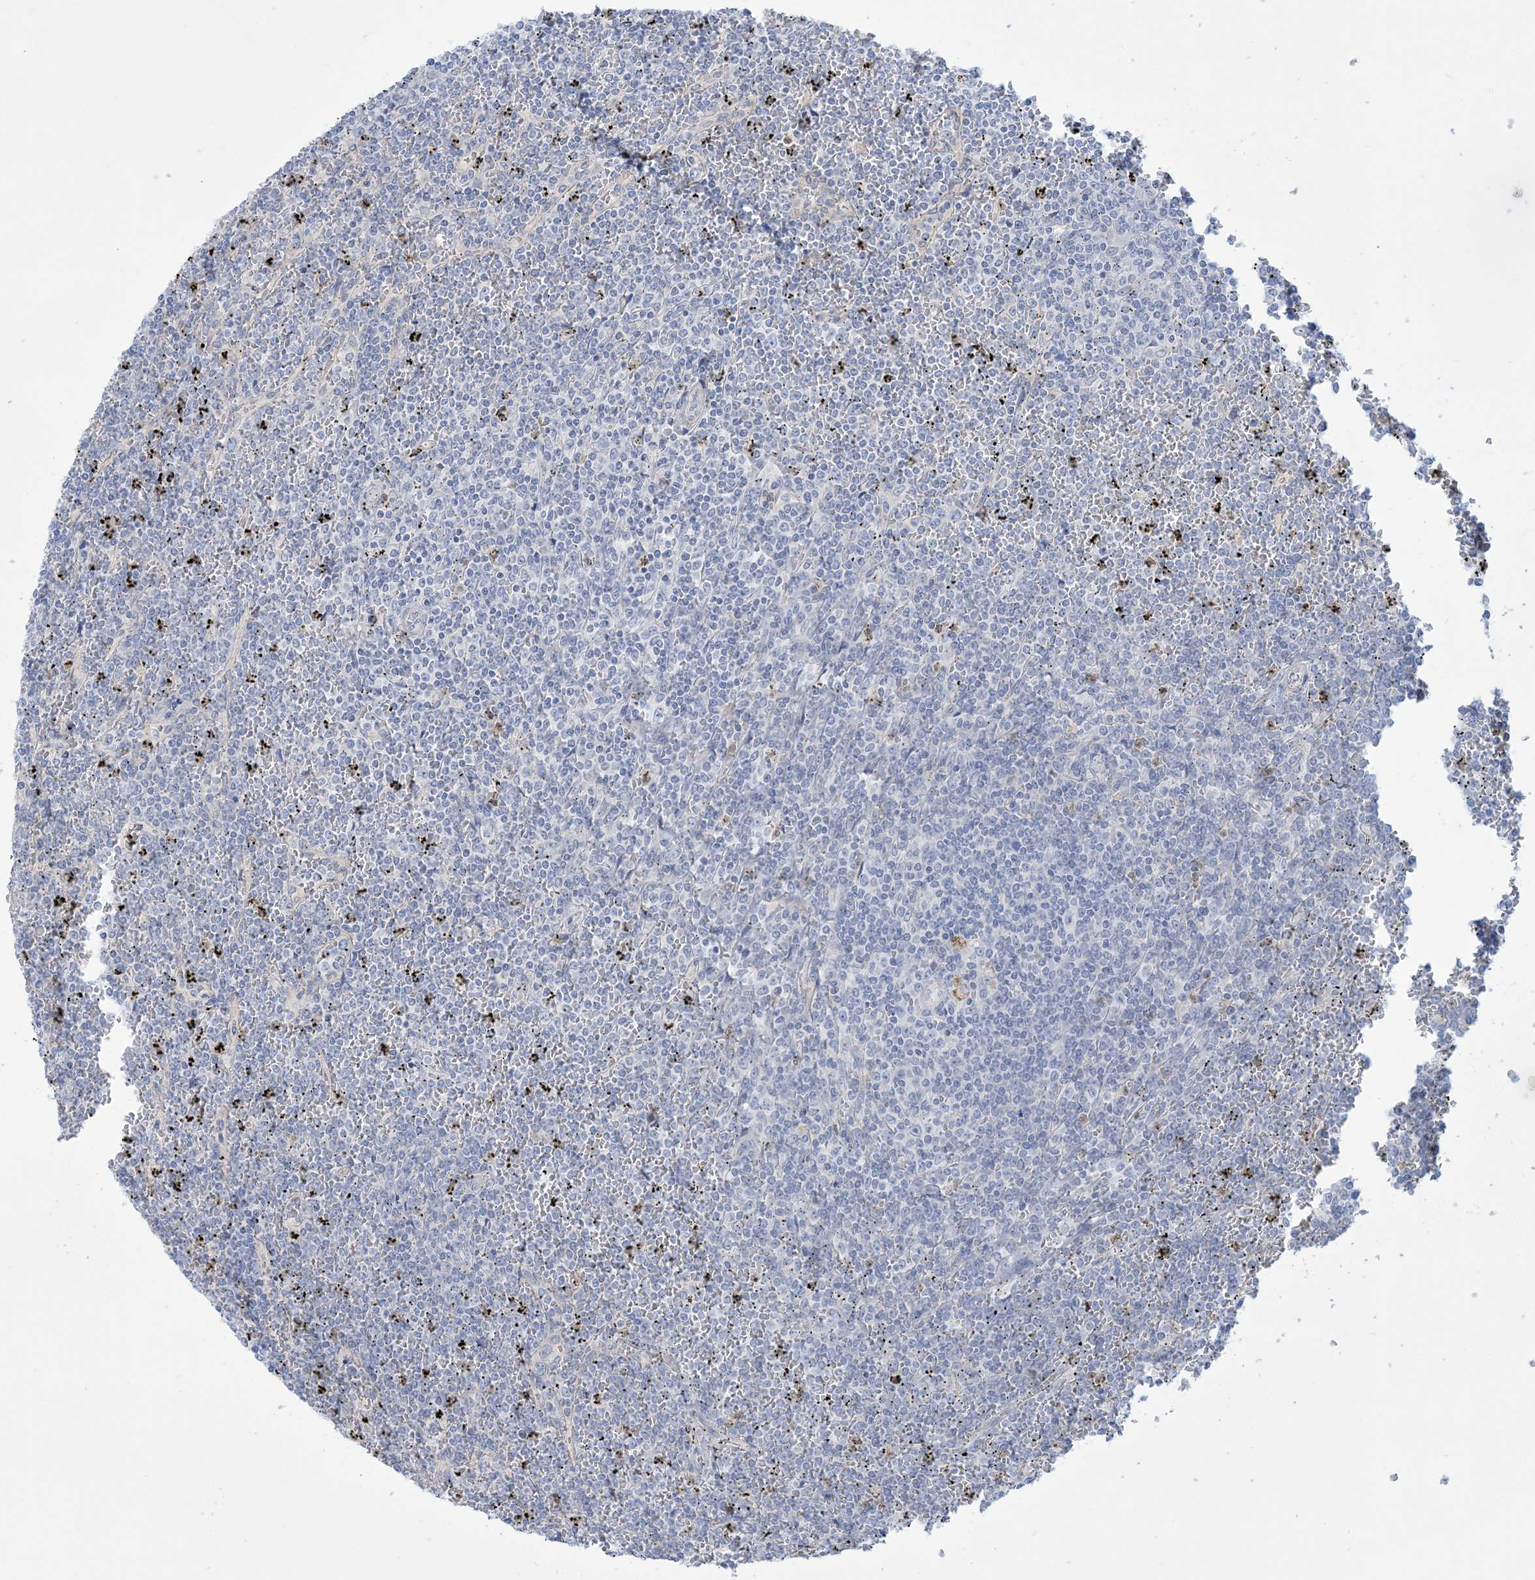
{"staining": {"intensity": "negative", "quantity": "none", "location": "none"}, "tissue": "lymphoma", "cell_type": "Tumor cells", "image_type": "cancer", "snomed": [{"axis": "morphology", "description": "Malignant lymphoma, non-Hodgkin's type, Low grade"}, {"axis": "topography", "description": "Spleen"}], "caption": "The photomicrograph demonstrates no significant positivity in tumor cells of low-grade malignant lymphoma, non-Hodgkin's type.", "gene": "MTHFD2L", "patient": {"sex": "female", "age": 19}}